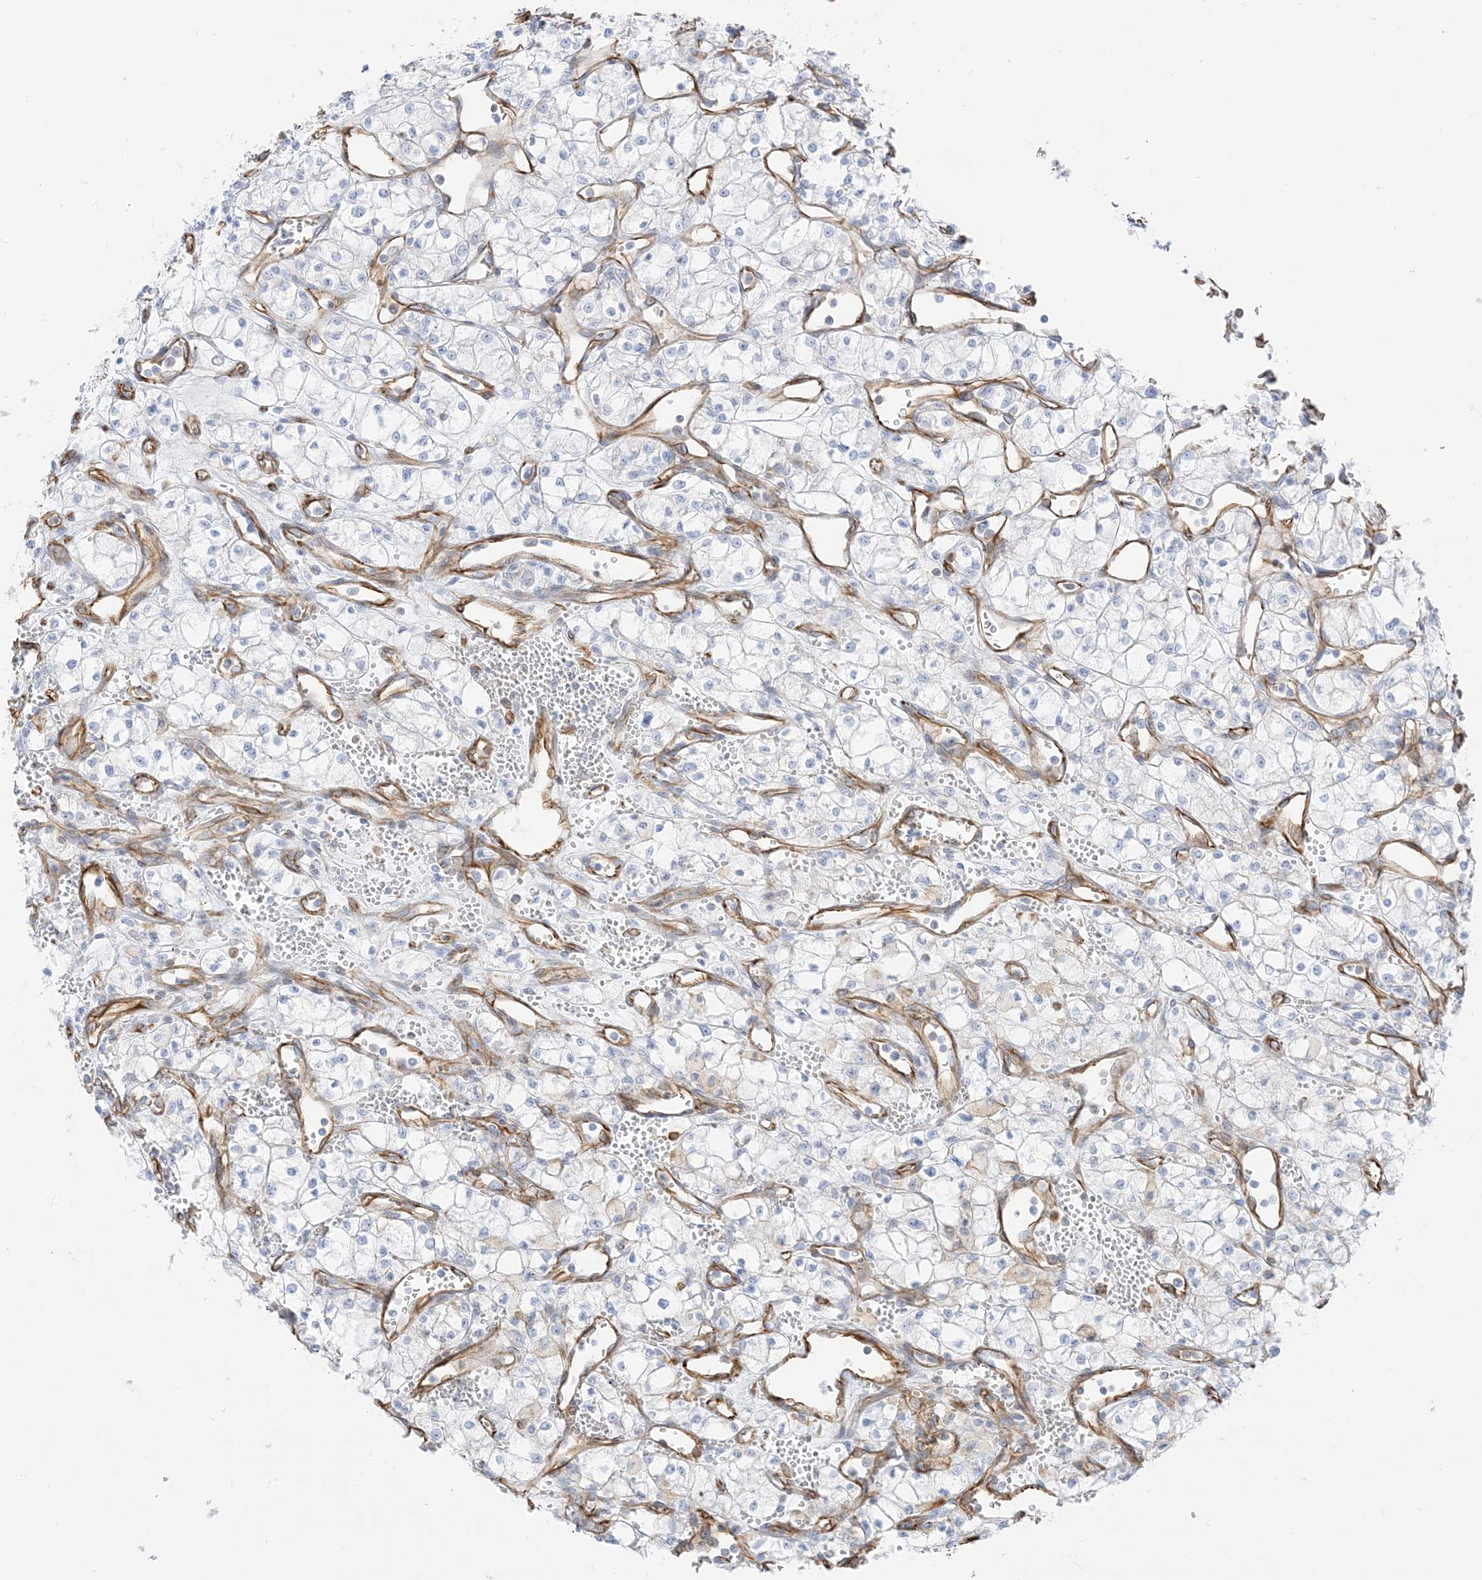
{"staining": {"intensity": "negative", "quantity": "none", "location": "none"}, "tissue": "renal cancer", "cell_type": "Tumor cells", "image_type": "cancer", "snomed": [{"axis": "morphology", "description": "Adenocarcinoma, NOS"}, {"axis": "topography", "description": "Kidney"}], "caption": "Tumor cells are negative for protein expression in human adenocarcinoma (renal).", "gene": "PID1", "patient": {"sex": "male", "age": 59}}